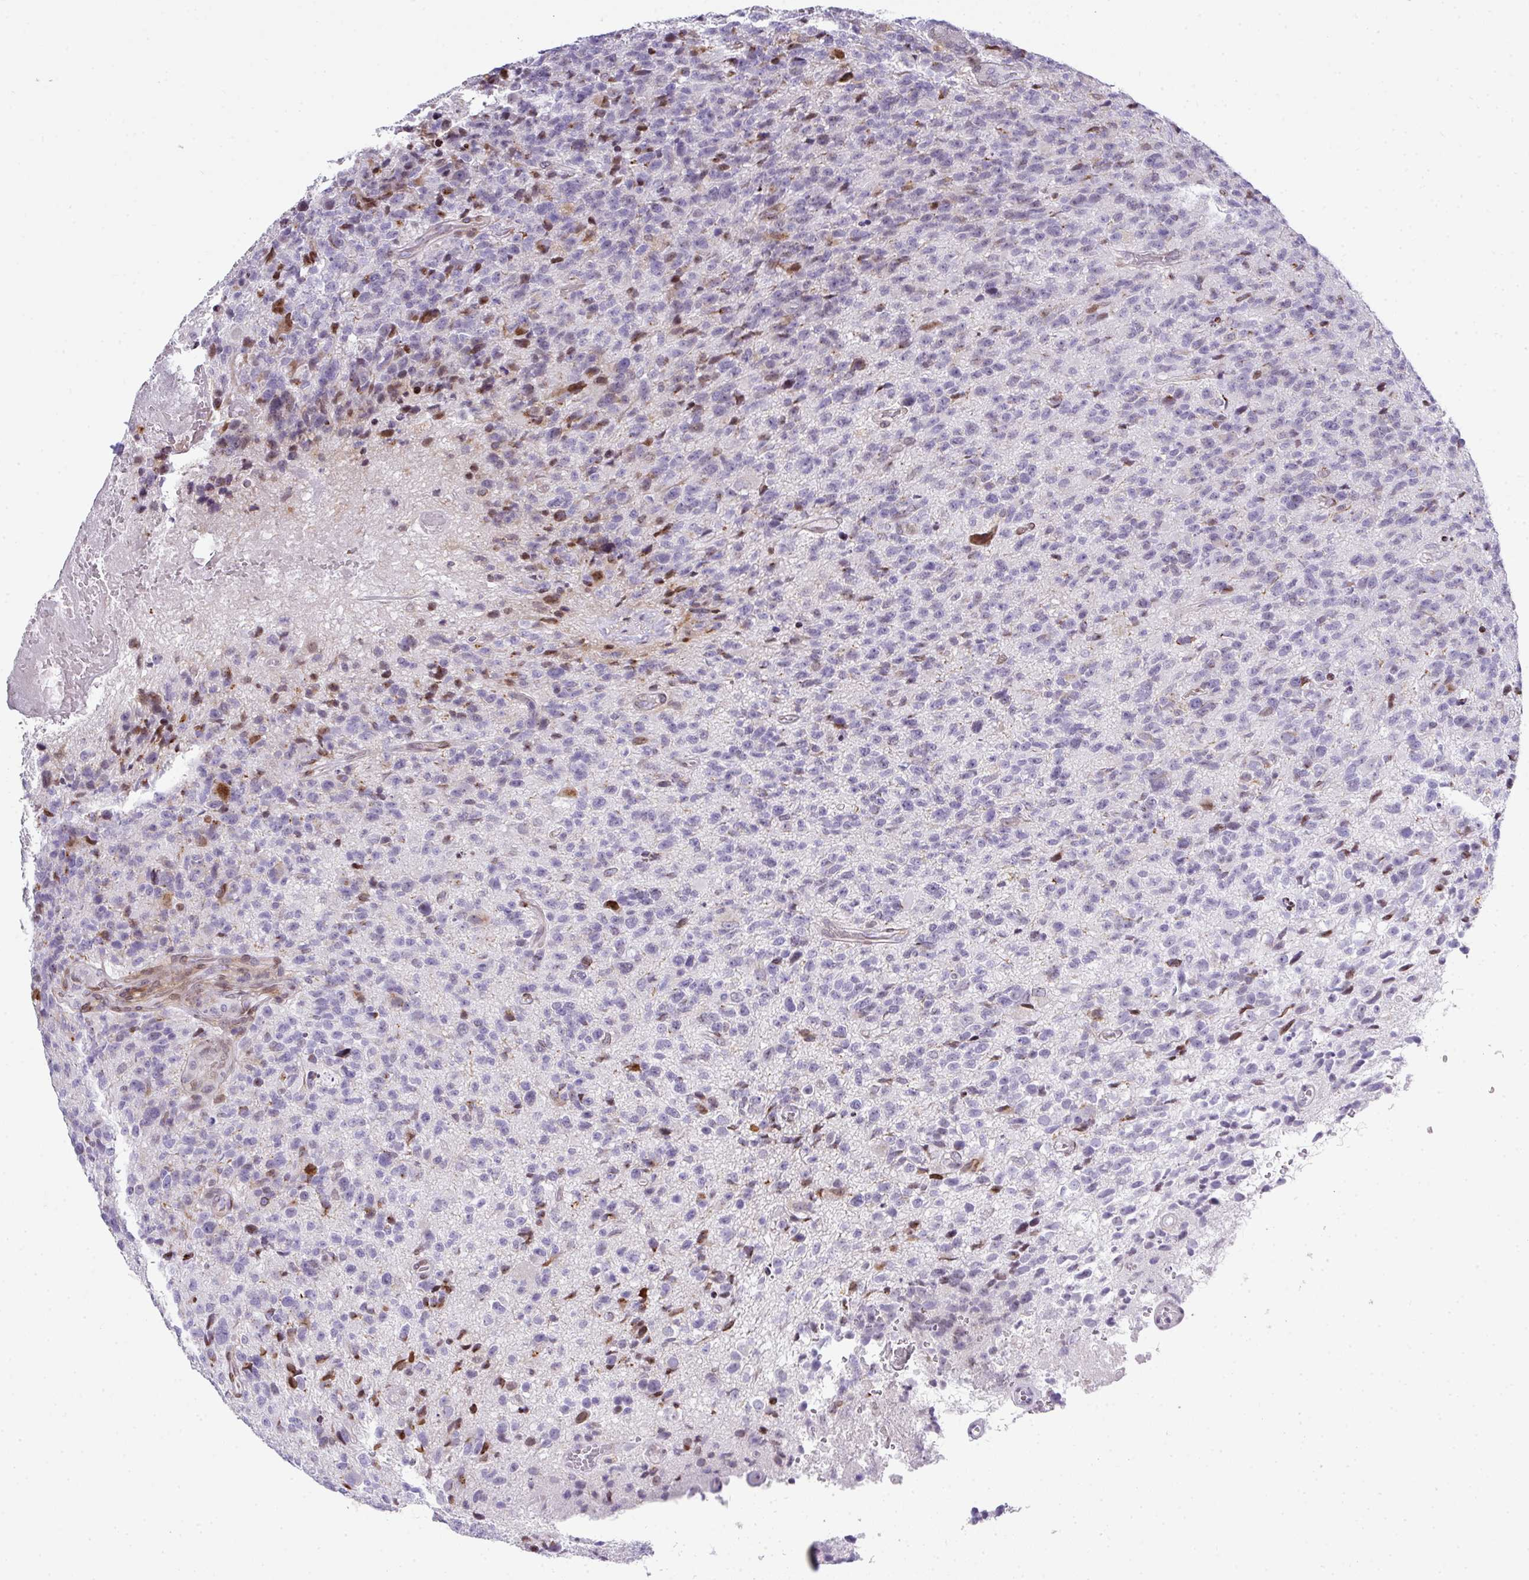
{"staining": {"intensity": "weak", "quantity": "<25%", "location": "nuclear"}, "tissue": "glioma", "cell_type": "Tumor cells", "image_type": "cancer", "snomed": [{"axis": "morphology", "description": "Glioma, malignant, High grade"}, {"axis": "topography", "description": "Brain"}], "caption": "Photomicrograph shows no protein positivity in tumor cells of malignant glioma (high-grade) tissue. (Brightfield microscopy of DAB (3,3'-diaminobenzidine) IHC at high magnification).", "gene": "PLK1", "patient": {"sex": "male", "age": 76}}